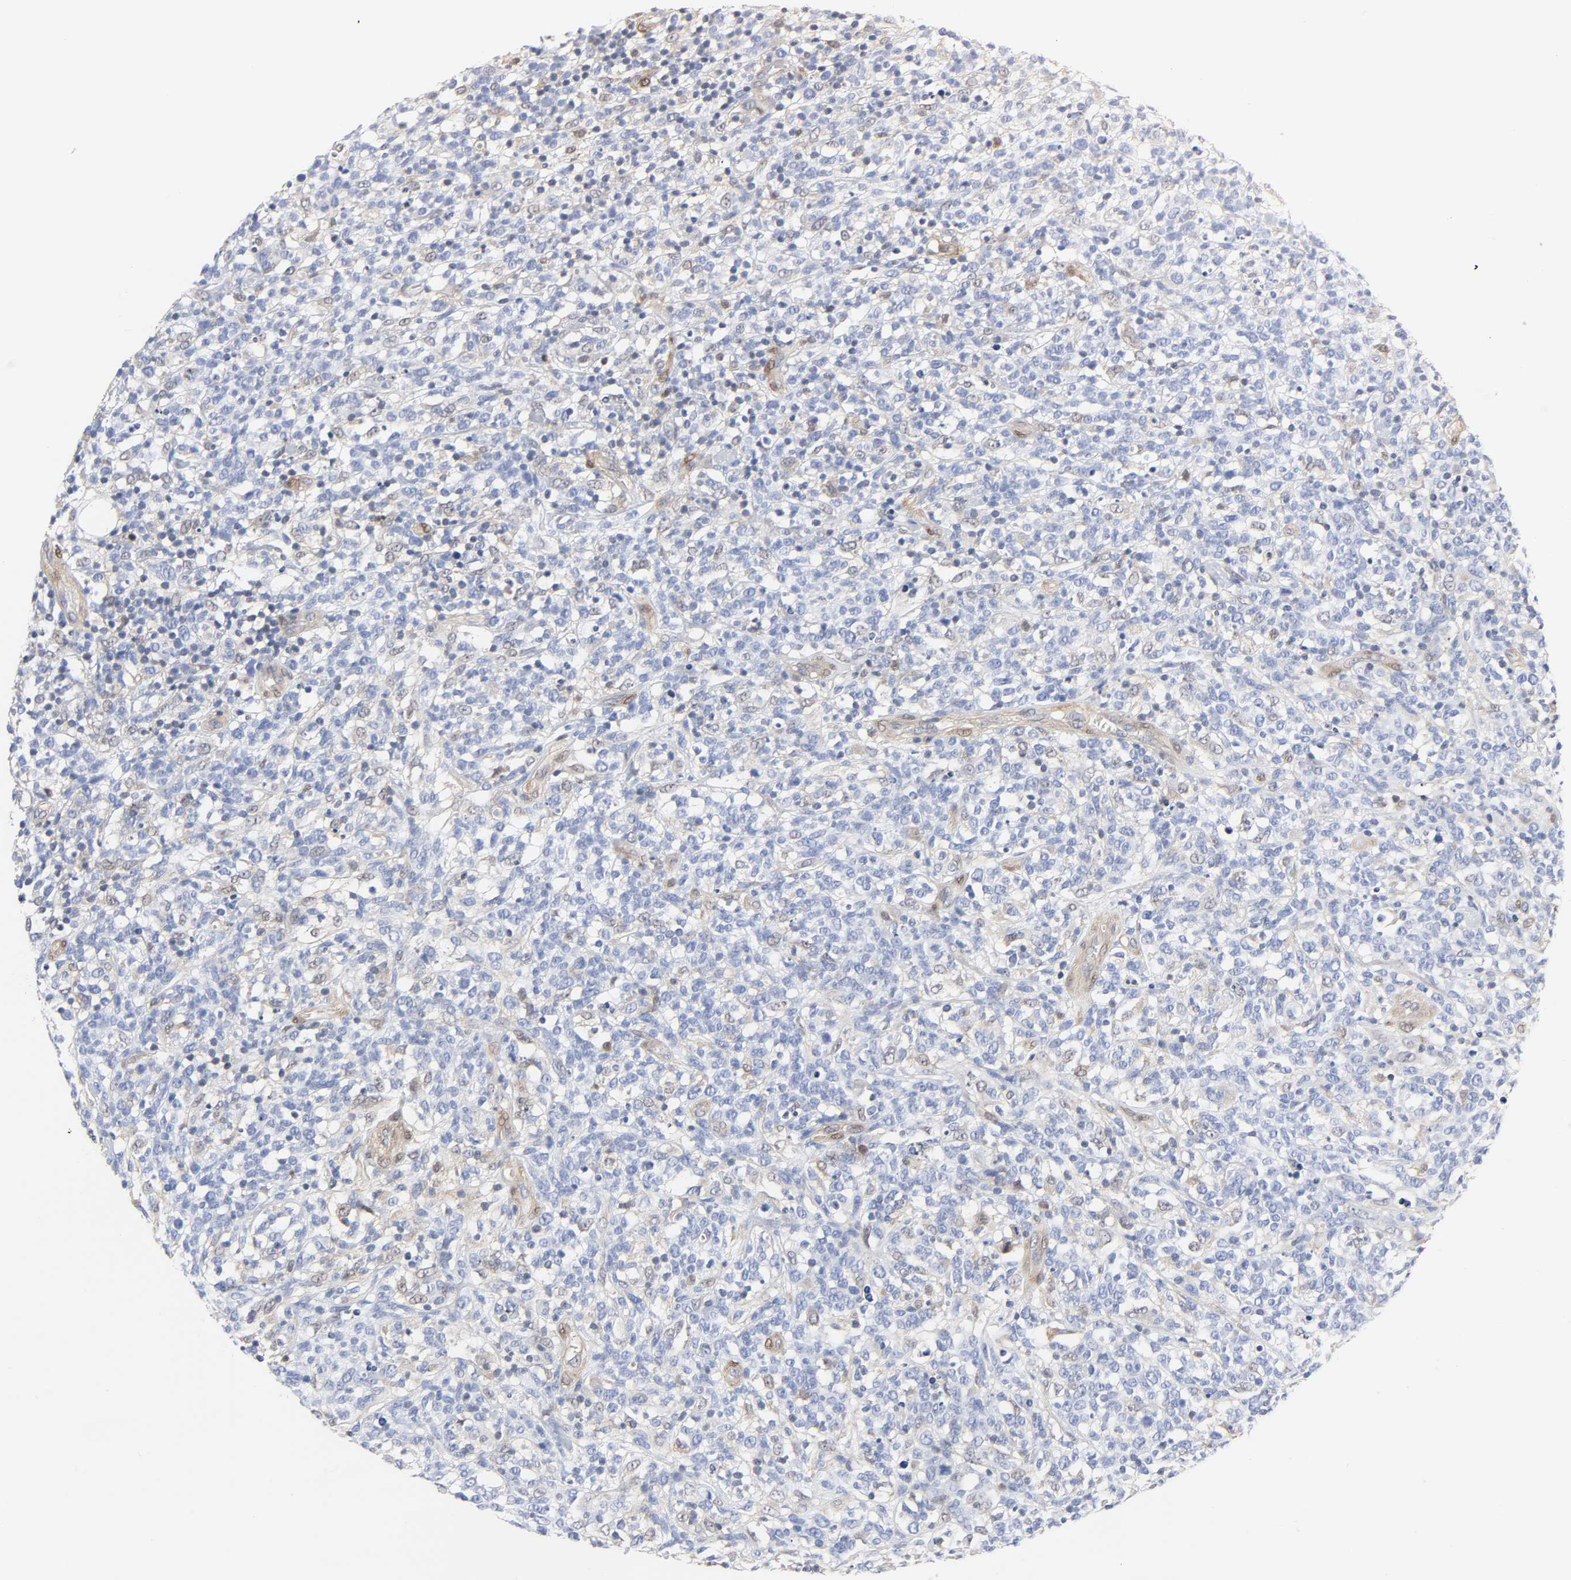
{"staining": {"intensity": "negative", "quantity": "none", "location": "none"}, "tissue": "lymphoma", "cell_type": "Tumor cells", "image_type": "cancer", "snomed": [{"axis": "morphology", "description": "Malignant lymphoma, non-Hodgkin's type, High grade"}, {"axis": "topography", "description": "Lymph node"}], "caption": "Lymphoma stained for a protein using IHC reveals no staining tumor cells.", "gene": "PTEN", "patient": {"sex": "female", "age": 73}}